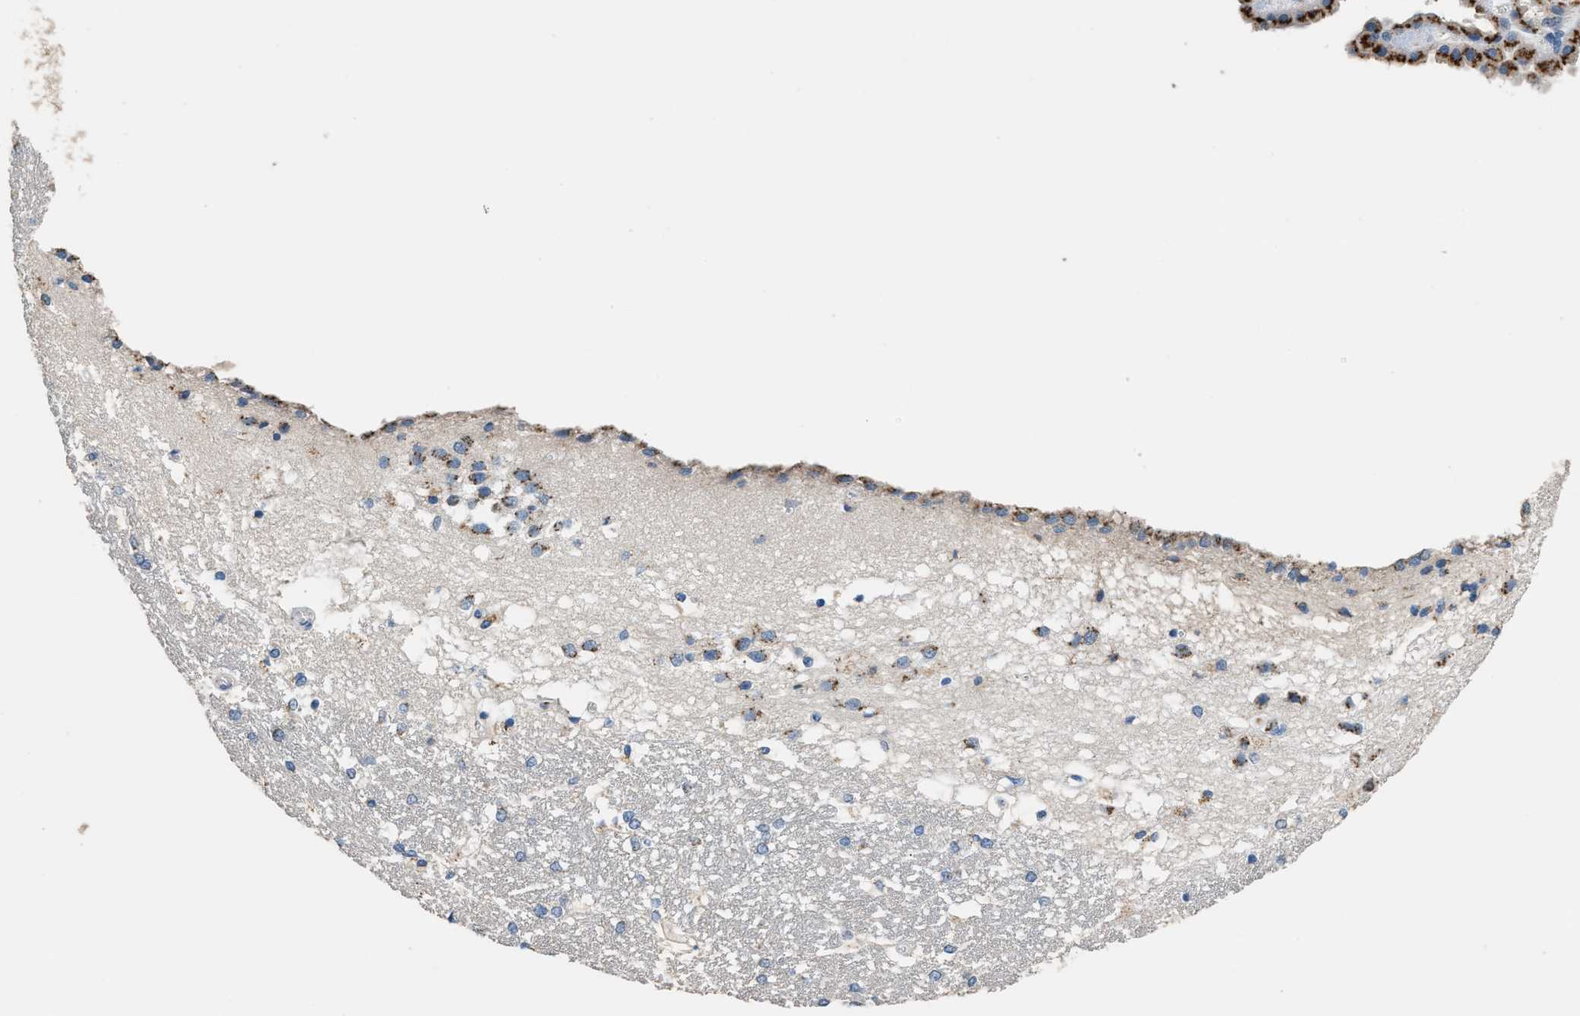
{"staining": {"intensity": "moderate", "quantity": "<25%", "location": "cytoplasmic/membranous"}, "tissue": "hippocampus", "cell_type": "Glial cells", "image_type": "normal", "snomed": [{"axis": "morphology", "description": "Normal tissue, NOS"}, {"axis": "topography", "description": "Hippocampus"}], "caption": "Immunohistochemistry (IHC) staining of unremarkable hippocampus, which demonstrates low levels of moderate cytoplasmic/membranous expression in approximately <25% of glial cells indicating moderate cytoplasmic/membranous protein expression. The staining was performed using DAB (3,3'-diaminobenzidine) (brown) for protein detection and nuclei were counterstained in hematoxylin (blue).", "gene": "GOLM1", "patient": {"sex": "female", "age": 19}}